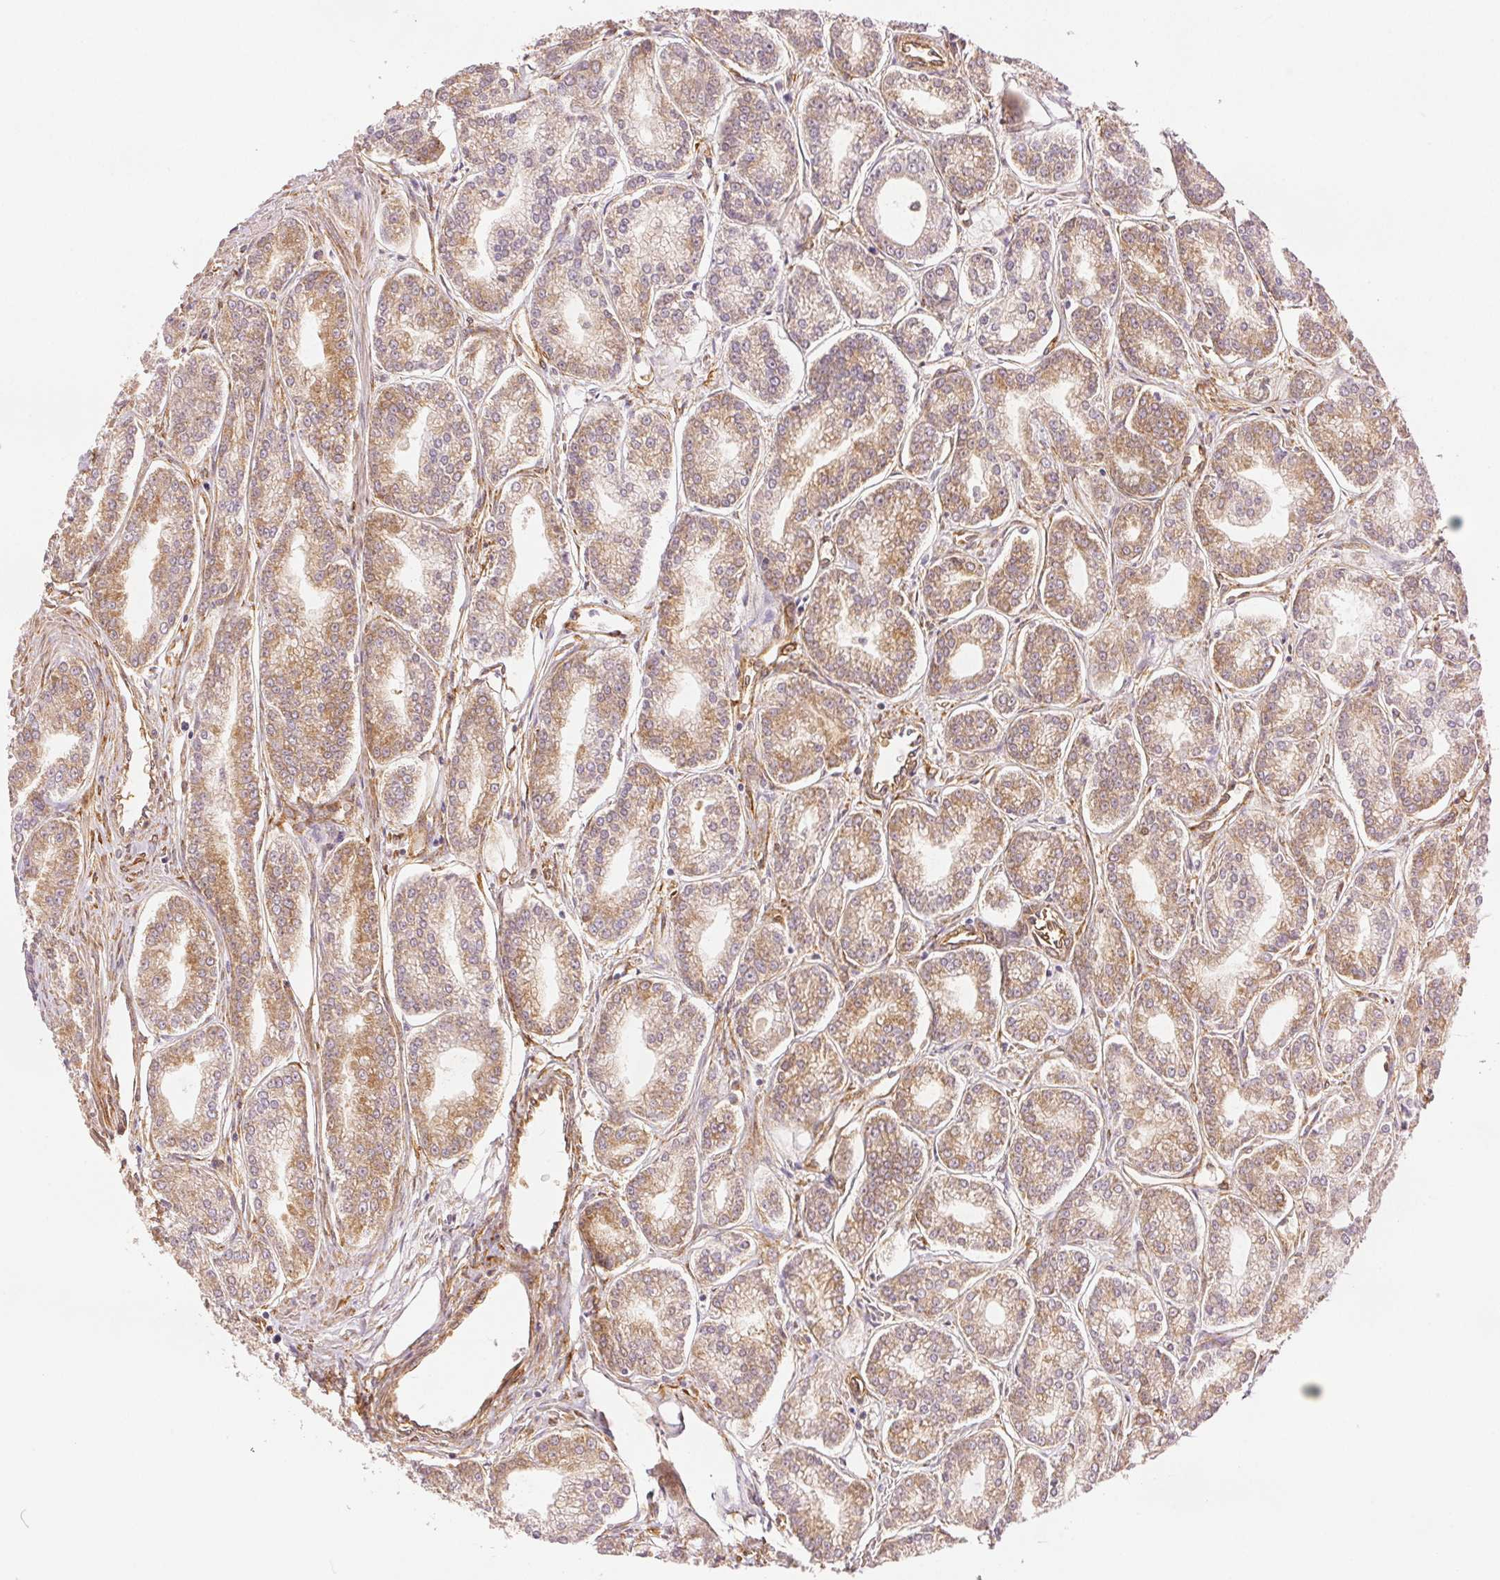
{"staining": {"intensity": "moderate", "quantity": ">75%", "location": "cytoplasmic/membranous"}, "tissue": "prostate cancer", "cell_type": "Tumor cells", "image_type": "cancer", "snomed": [{"axis": "morphology", "description": "Adenocarcinoma, NOS"}, {"axis": "topography", "description": "Prostate"}], "caption": "An immunohistochemistry (IHC) micrograph of tumor tissue is shown. Protein staining in brown highlights moderate cytoplasmic/membranous positivity in prostate adenocarcinoma within tumor cells.", "gene": "DIAPH2", "patient": {"sex": "male", "age": 71}}